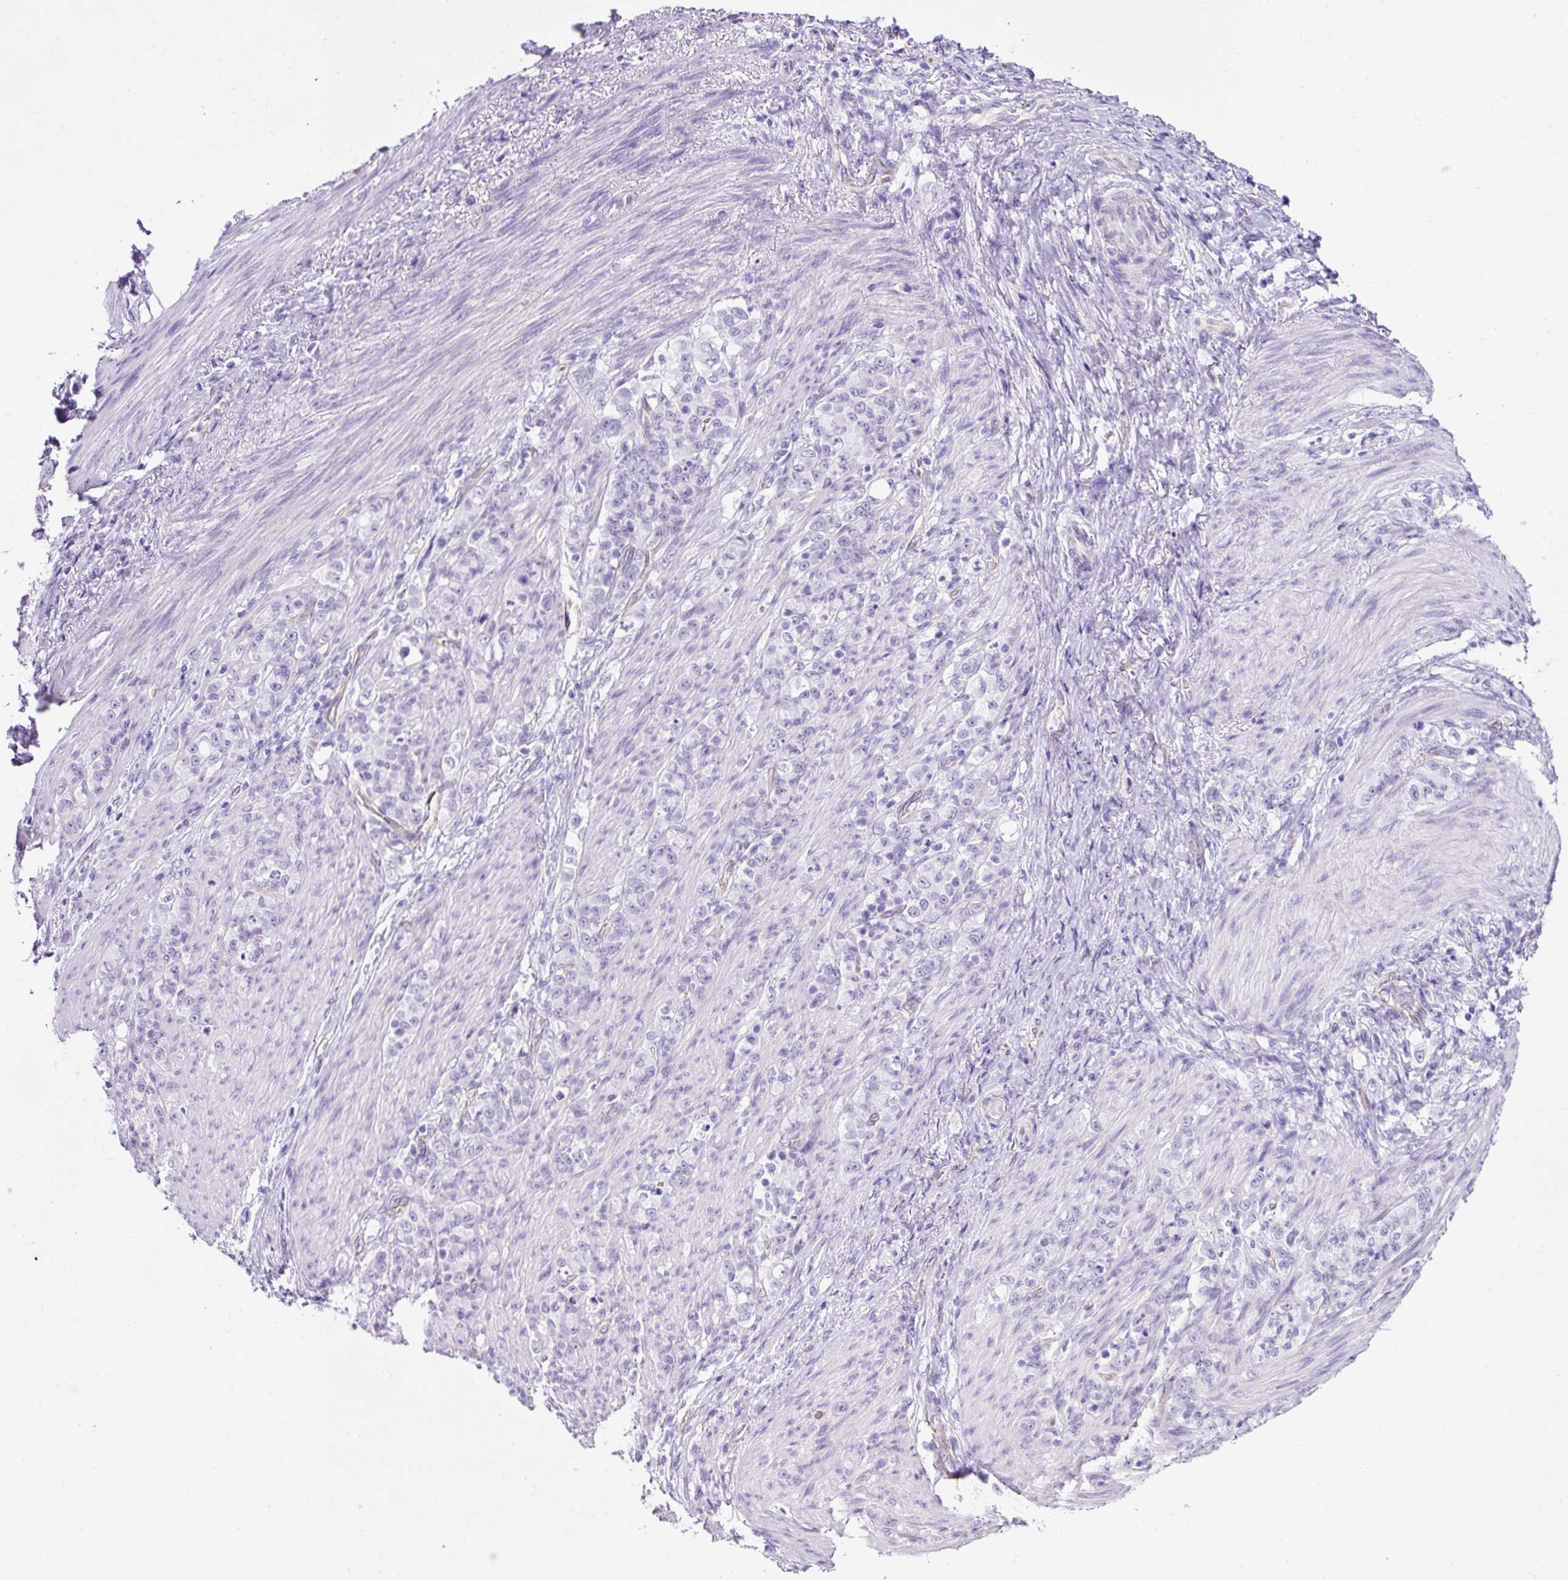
{"staining": {"intensity": "negative", "quantity": "none", "location": "none"}, "tissue": "stomach cancer", "cell_type": "Tumor cells", "image_type": "cancer", "snomed": [{"axis": "morphology", "description": "Adenocarcinoma, NOS"}, {"axis": "topography", "description": "Stomach"}], "caption": "There is no significant positivity in tumor cells of stomach adenocarcinoma. (Brightfield microscopy of DAB (3,3'-diaminobenzidine) immunohistochemistry (IHC) at high magnification).", "gene": "KRT12", "patient": {"sex": "female", "age": 79}}